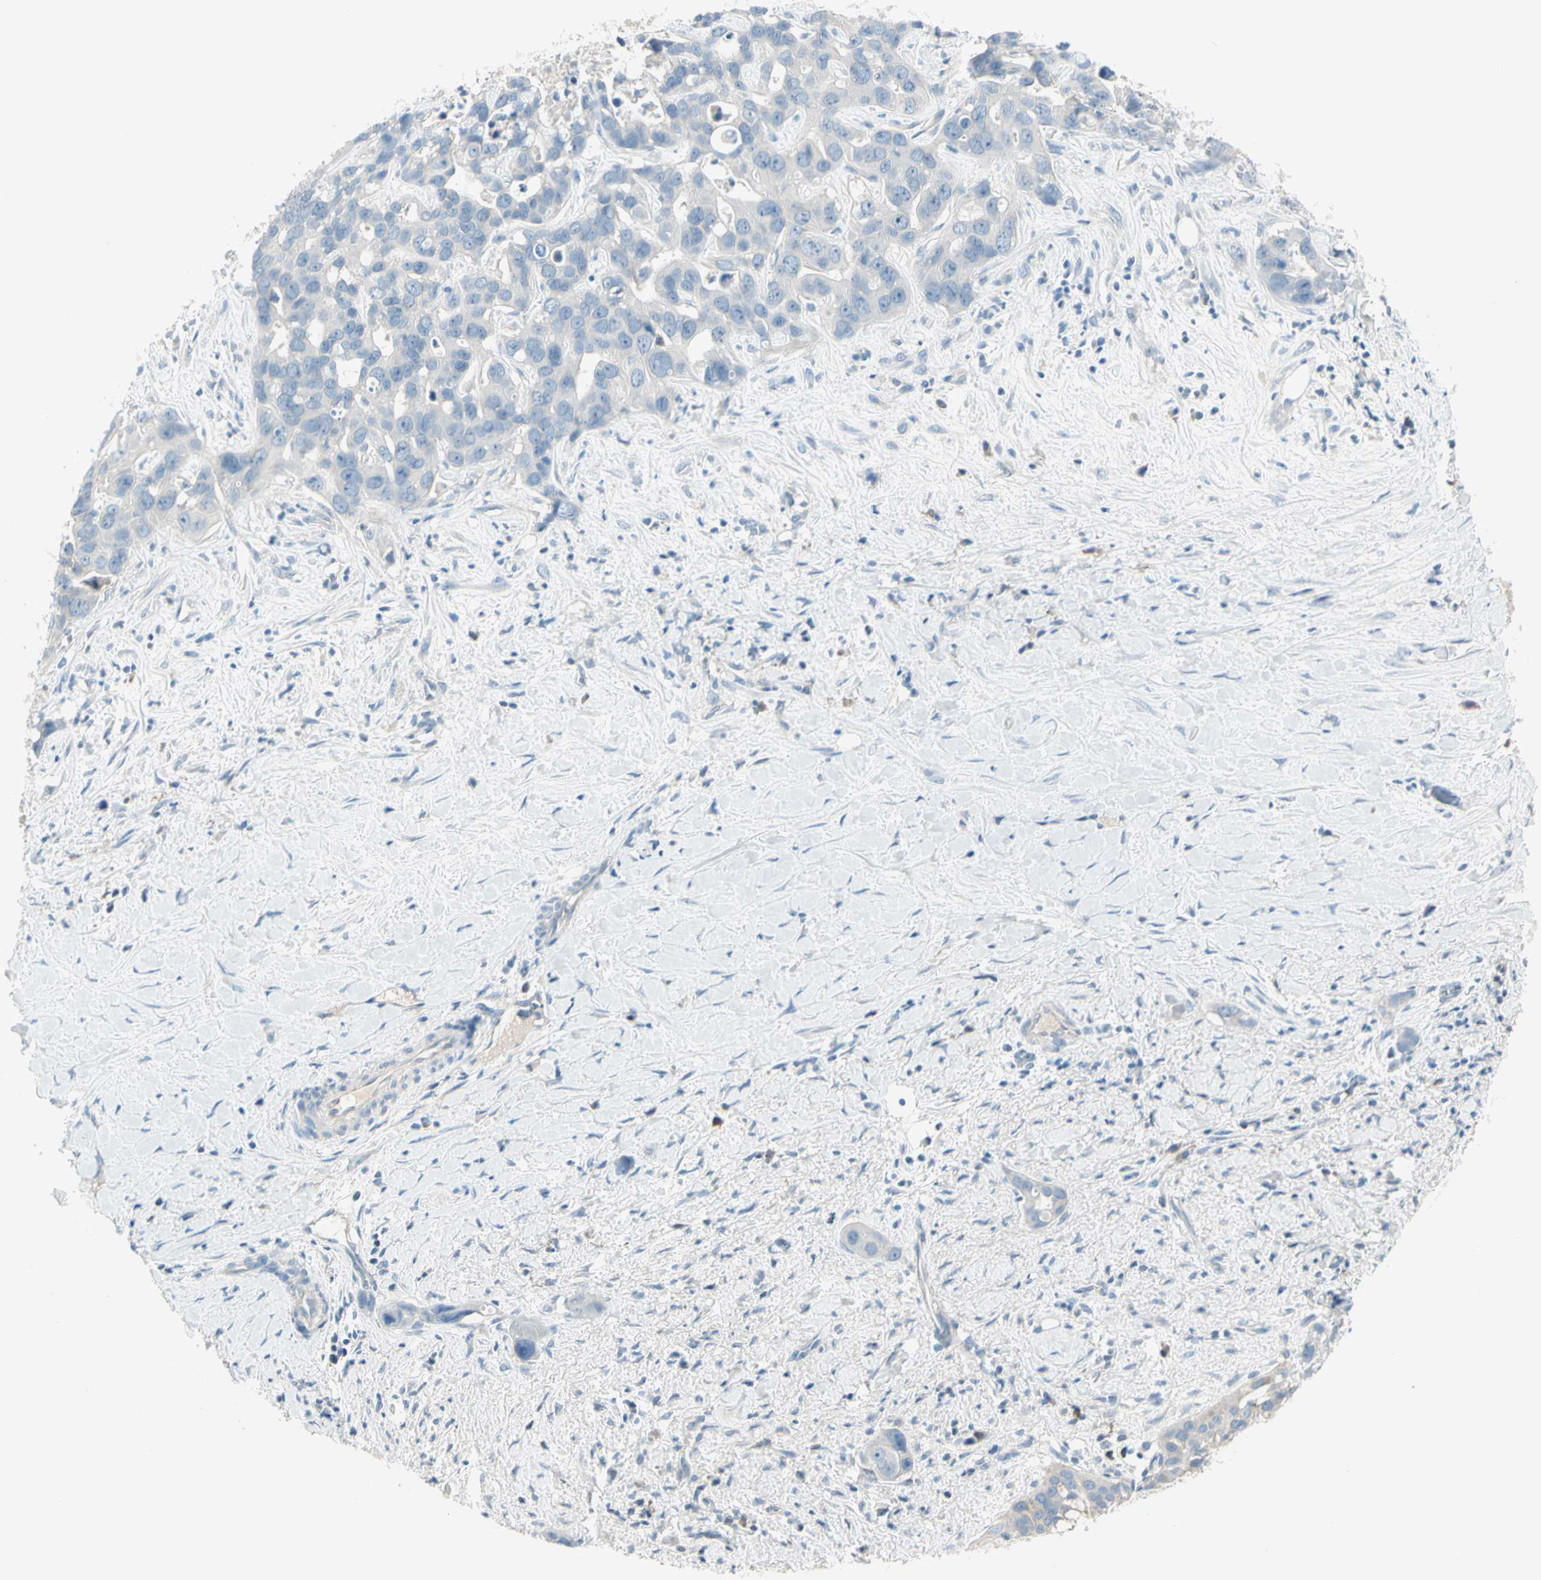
{"staining": {"intensity": "negative", "quantity": "none", "location": "none"}, "tissue": "liver cancer", "cell_type": "Tumor cells", "image_type": "cancer", "snomed": [{"axis": "morphology", "description": "Cholangiocarcinoma"}, {"axis": "topography", "description": "Liver"}], "caption": "This is an IHC photomicrograph of human liver cholangiocarcinoma. There is no staining in tumor cells.", "gene": "SLC6A15", "patient": {"sex": "female", "age": 65}}